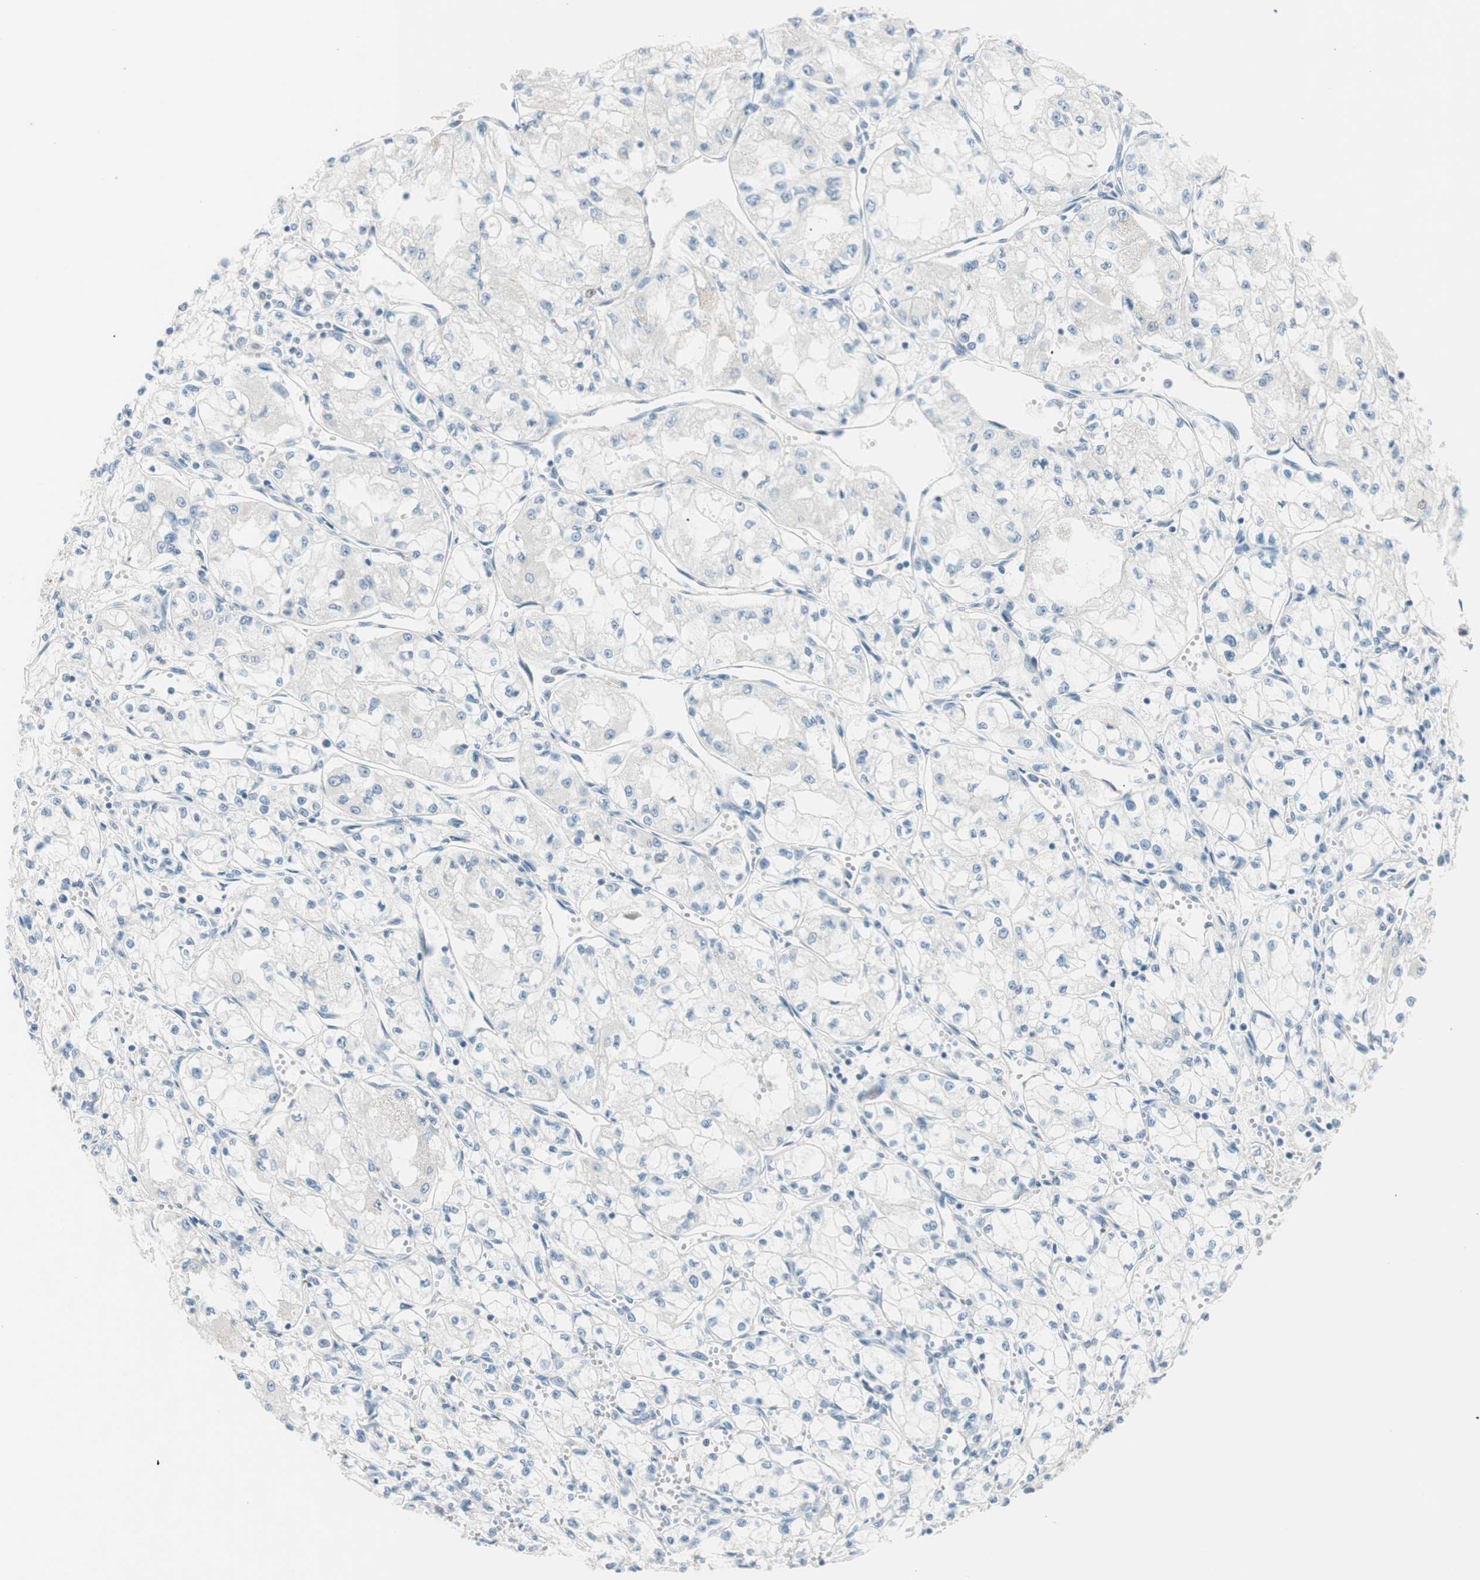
{"staining": {"intensity": "negative", "quantity": "none", "location": "none"}, "tissue": "renal cancer", "cell_type": "Tumor cells", "image_type": "cancer", "snomed": [{"axis": "morphology", "description": "Normal tissue, NOS"}, {"axis": "morphology", "description": "Adenocarcinoma, NOS"}, {"axis": "topography", "description": "Kidney"}], "caption": "IHC of adenocarcinoma (renal) displays no staining in tumor cells.", "gene": "GNAO1", "patient": {"sex": "male", "age": 59}}